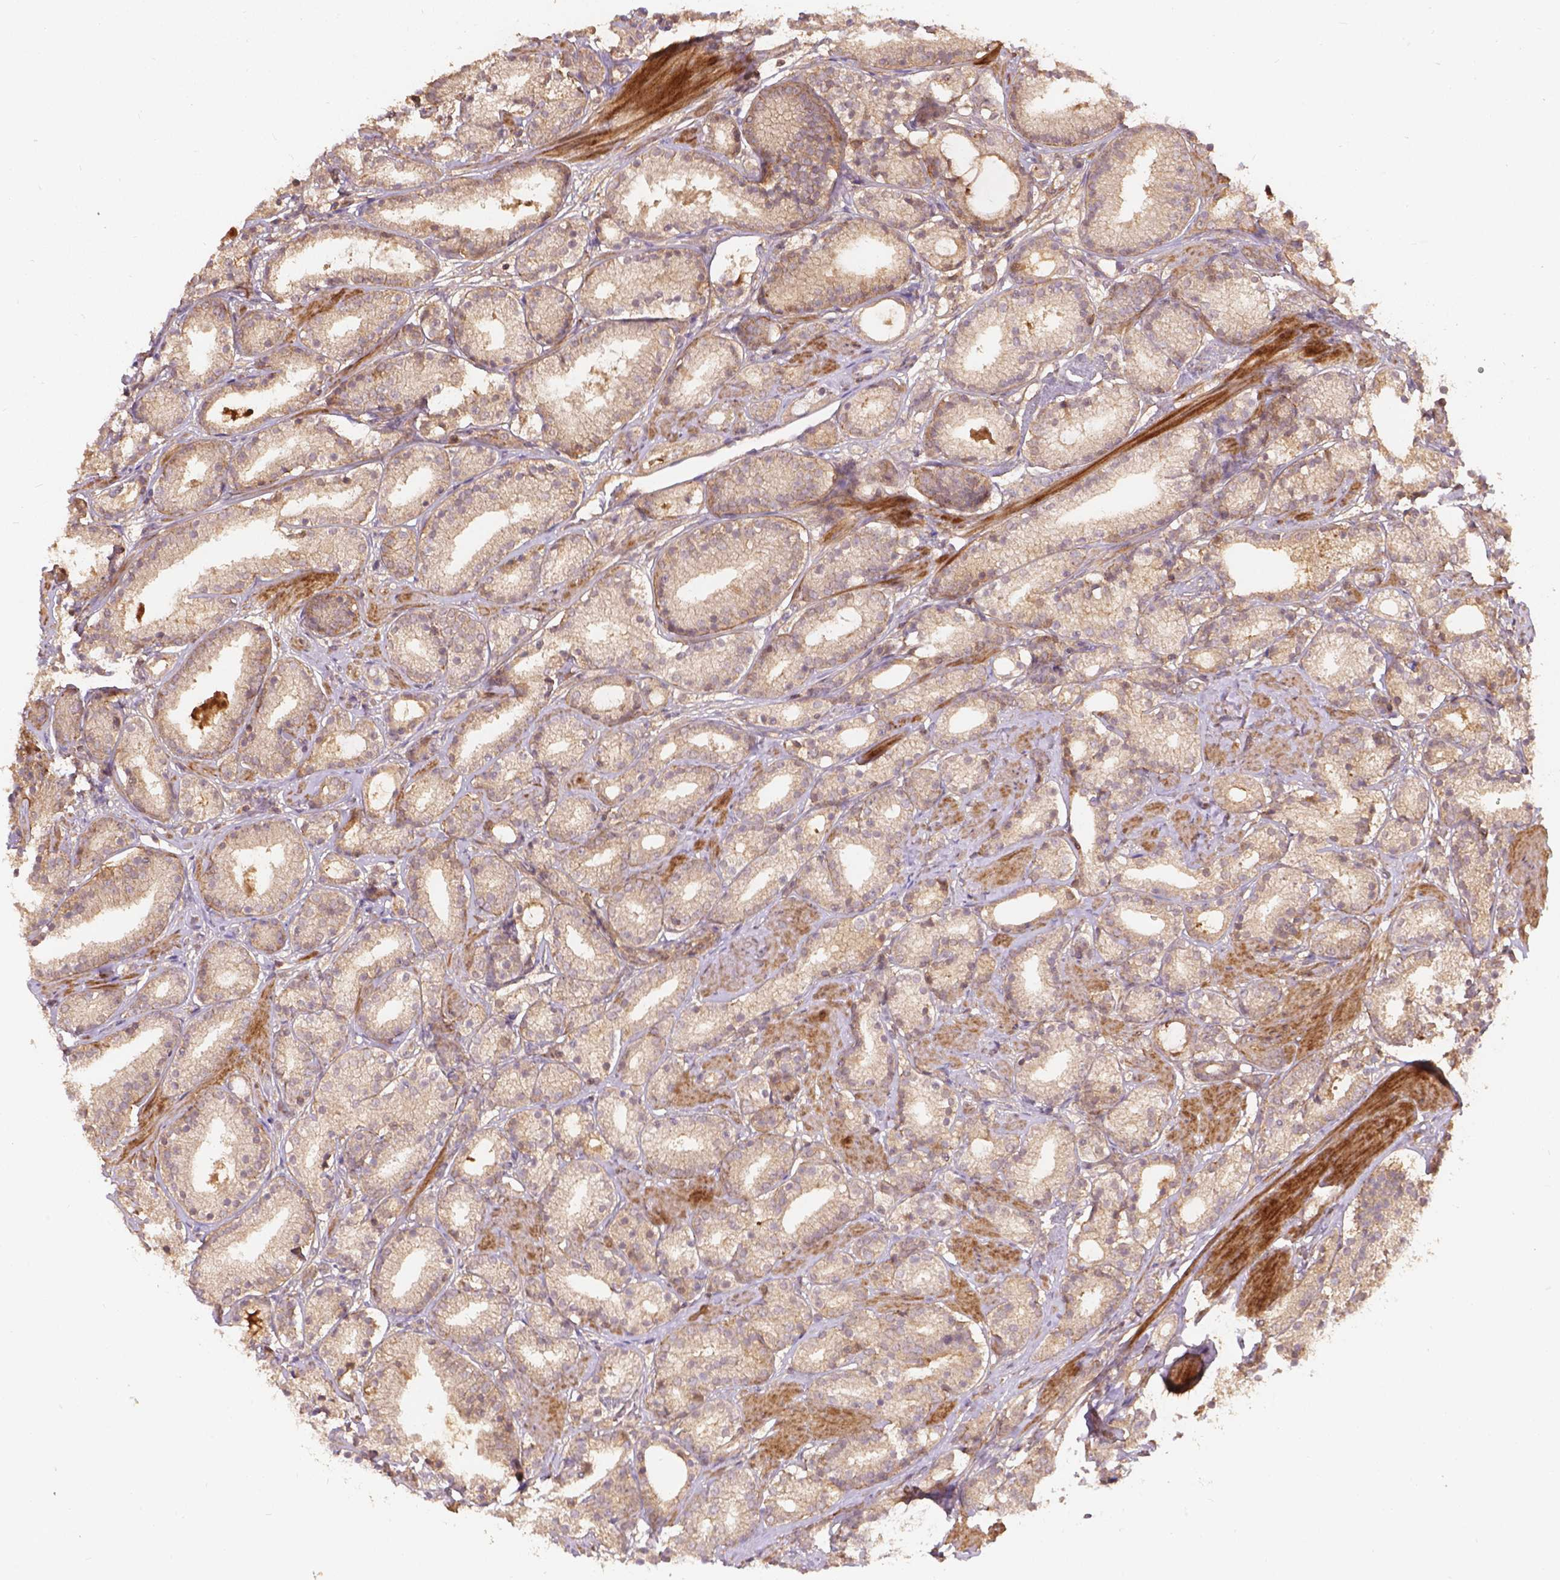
{"staining": {"intensity": "weak", "quantity": ">75%", "location": "cytoplasmic/membranous"}, "tissue": "prostate cancer", "cell_type": "Tumor cells", "image_type": "cancer", "snomed": [{"axis": "morphology", "description": "Adenocarcinoma, High grade"}, {"axis": "topography", "description": "Prostate"}], "caption": "Immunohistochemistry photomicrograph of neoplastic tissue: prostate high-grade adenocarcinoma stained using IHC reveals low levels of weak protein expression localized specifically in the cytoplasmic/membranous of tumor cells, appearing as a cytoplasmic/membranous brown color.", "gene": "XPR1", "patient": {"sex": "male", "age": 63}}